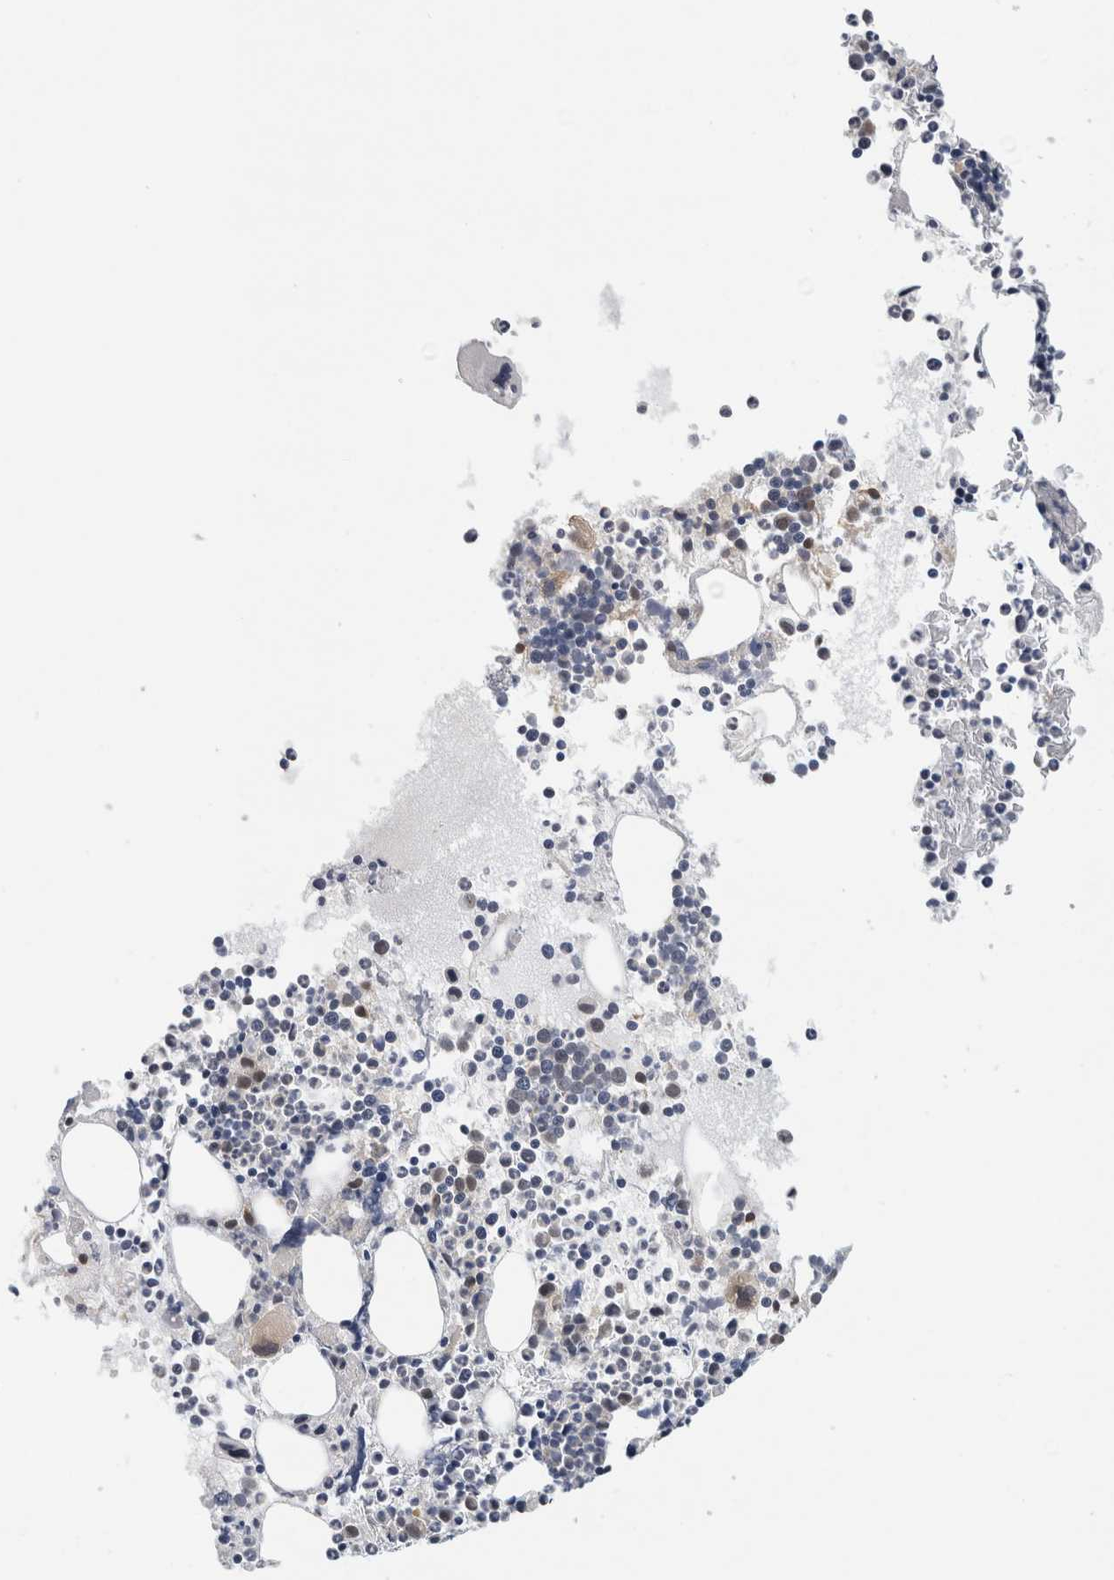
{"staining": {"intensity": "weak", "quantity": "<25%", "location": "cytoplasmic/membranous"}, "tissue": "bone marrow", "cell_type": "Hematopoietic cells", "image_type": "normal", "snomed": [{"axis": "morphology", "description": "Normal tissue, NOS"}, {"axis": "morphology", "description": "Inflammation, NOS"}, {"axis": "topography", "description": "Bone marrow"}], "caption": "This is an IHC photomicrograph of normal bone marrow. There is no expression in hematopoietic cells.", "gene": "EIF4G3", "patient": {"sex": "male", "age": 46}}